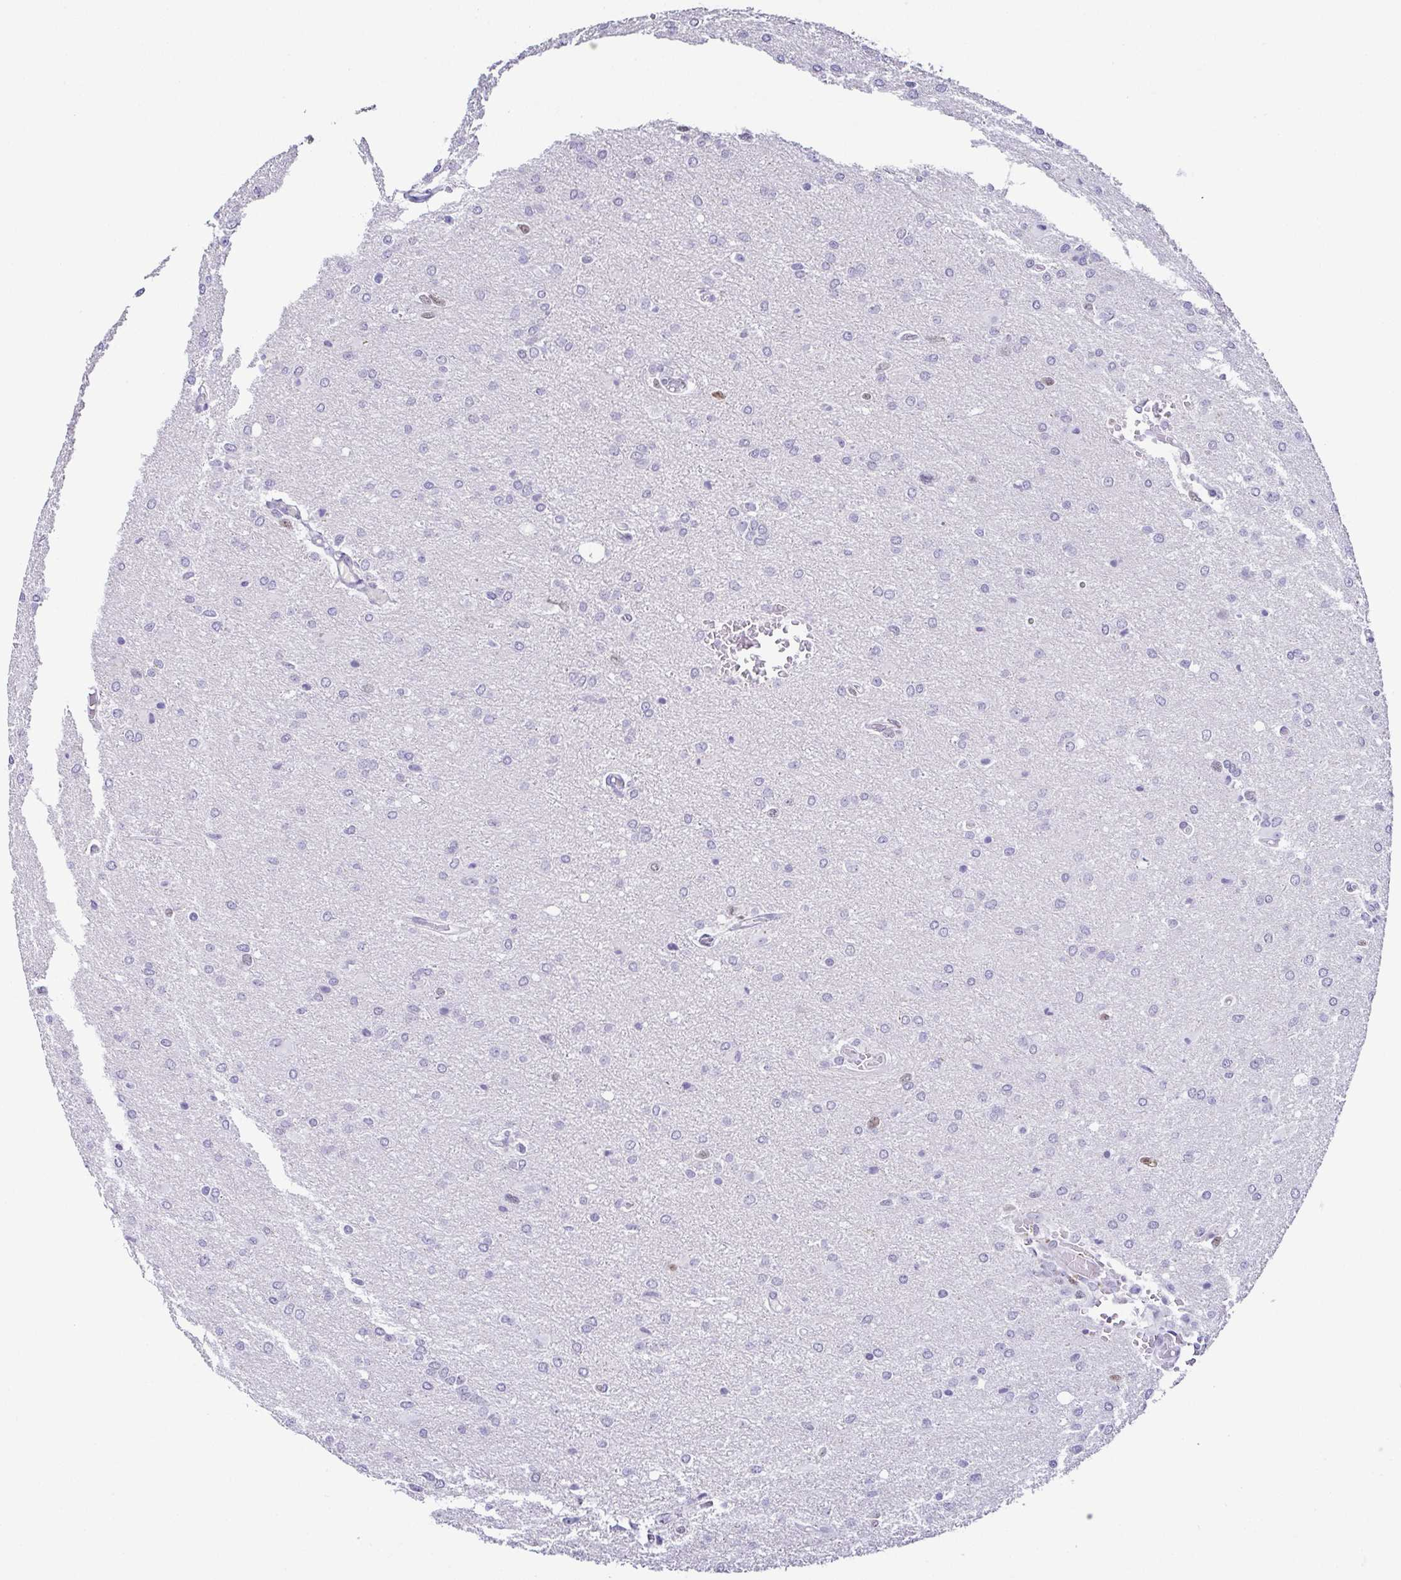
{"staining": {"intensity": "negative", "quantity": "none", "location": "none"}, "tissue": "glioma", "cell_type": "Tumor cells", "image_type": "cancer", "snomed": [{"axis": "morphology", "description": "Glioma, malignant, High grade"}, {"axis": "topography", "description": "Brain"}], "caption": "Glioma was stained to show a protein in brown. There is no significant positivity in tumor cells.", "gene": "TCF3", "patient": {"sex": "male", "age": 68}}